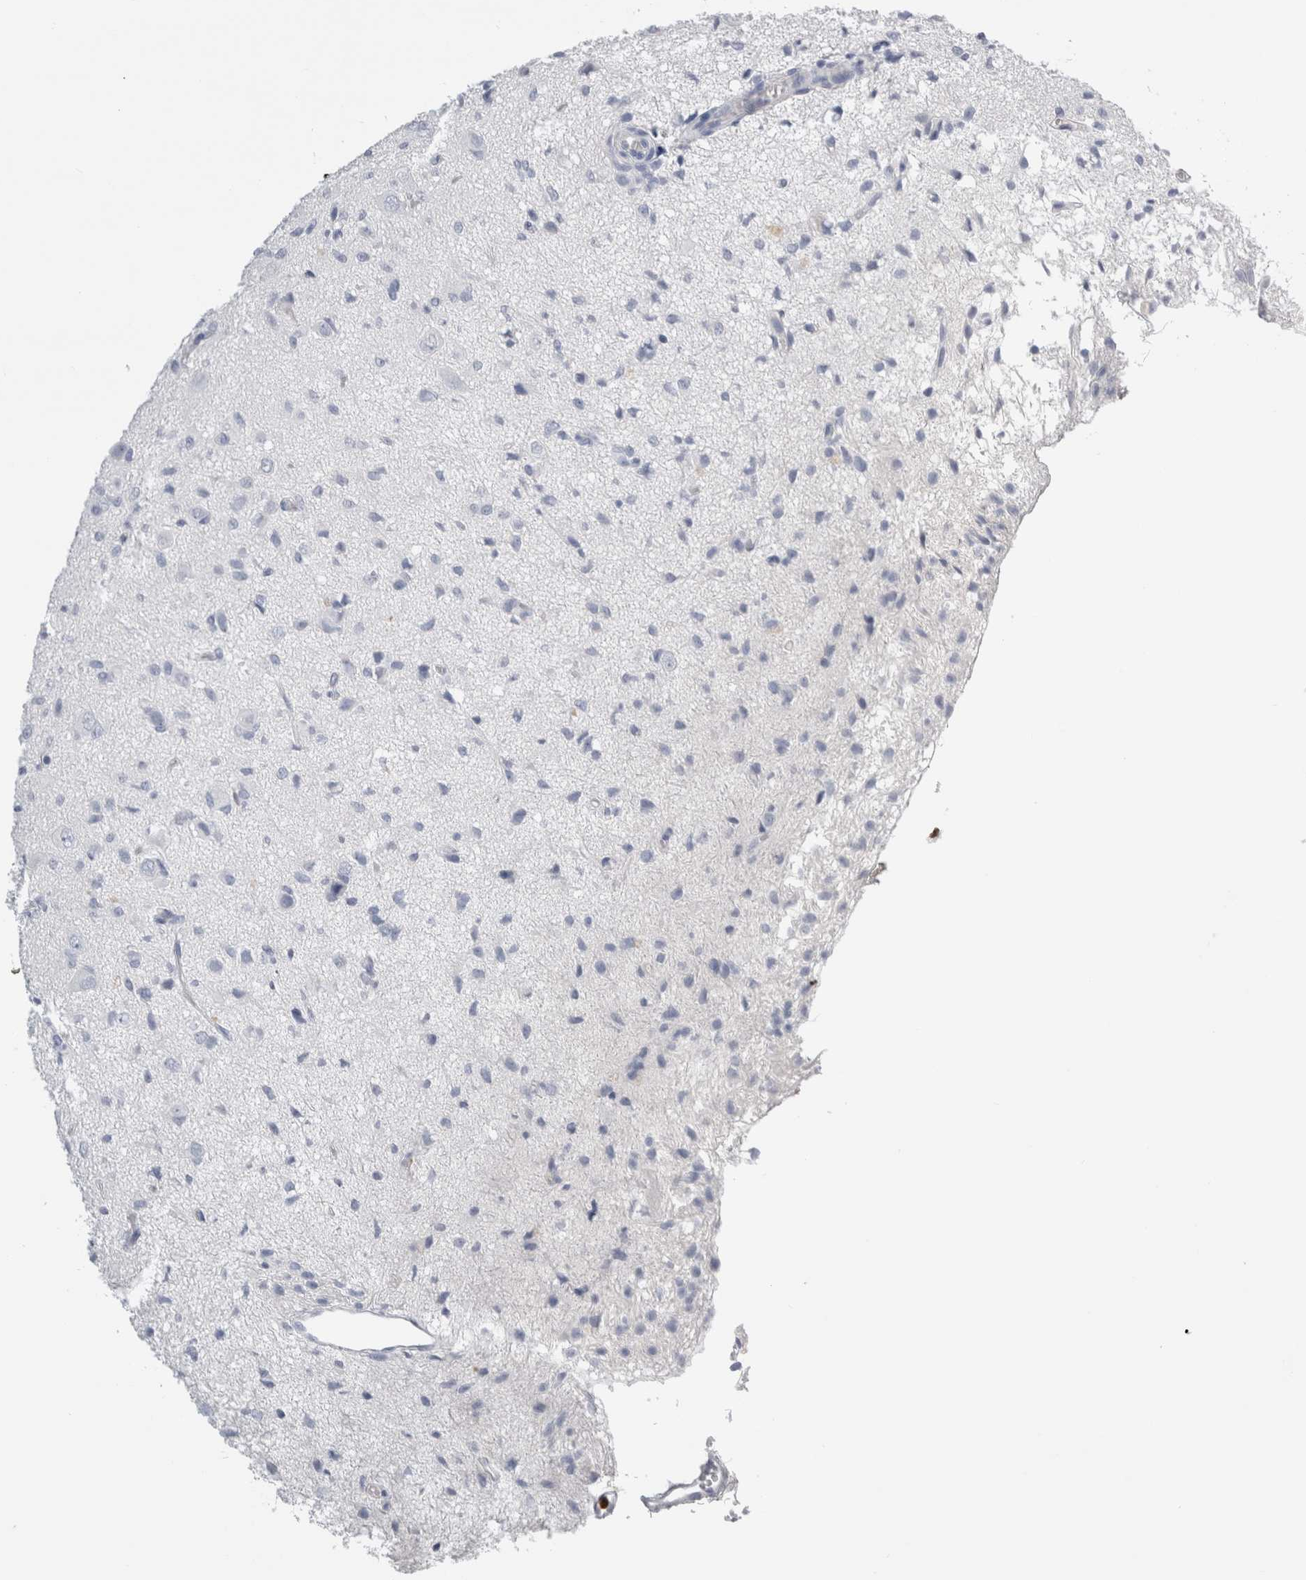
{"staining": {"intensity": "negative", "quantity": "none", "location": "none"}, "tissue": "glioma", "cell_type": "Tumor cells", "image_type": "cancer", "snomed": [{"axis": "morphology", "description": "Glioma, malignant, High grade"}, {"axis": "topography", "description": "Brain"}], "caption": "Tumor cells show no significant protein positivity in malignant glioma (high-grade).", "gene": "S100A12", "patient": {"sex": "female", "age": 59}}